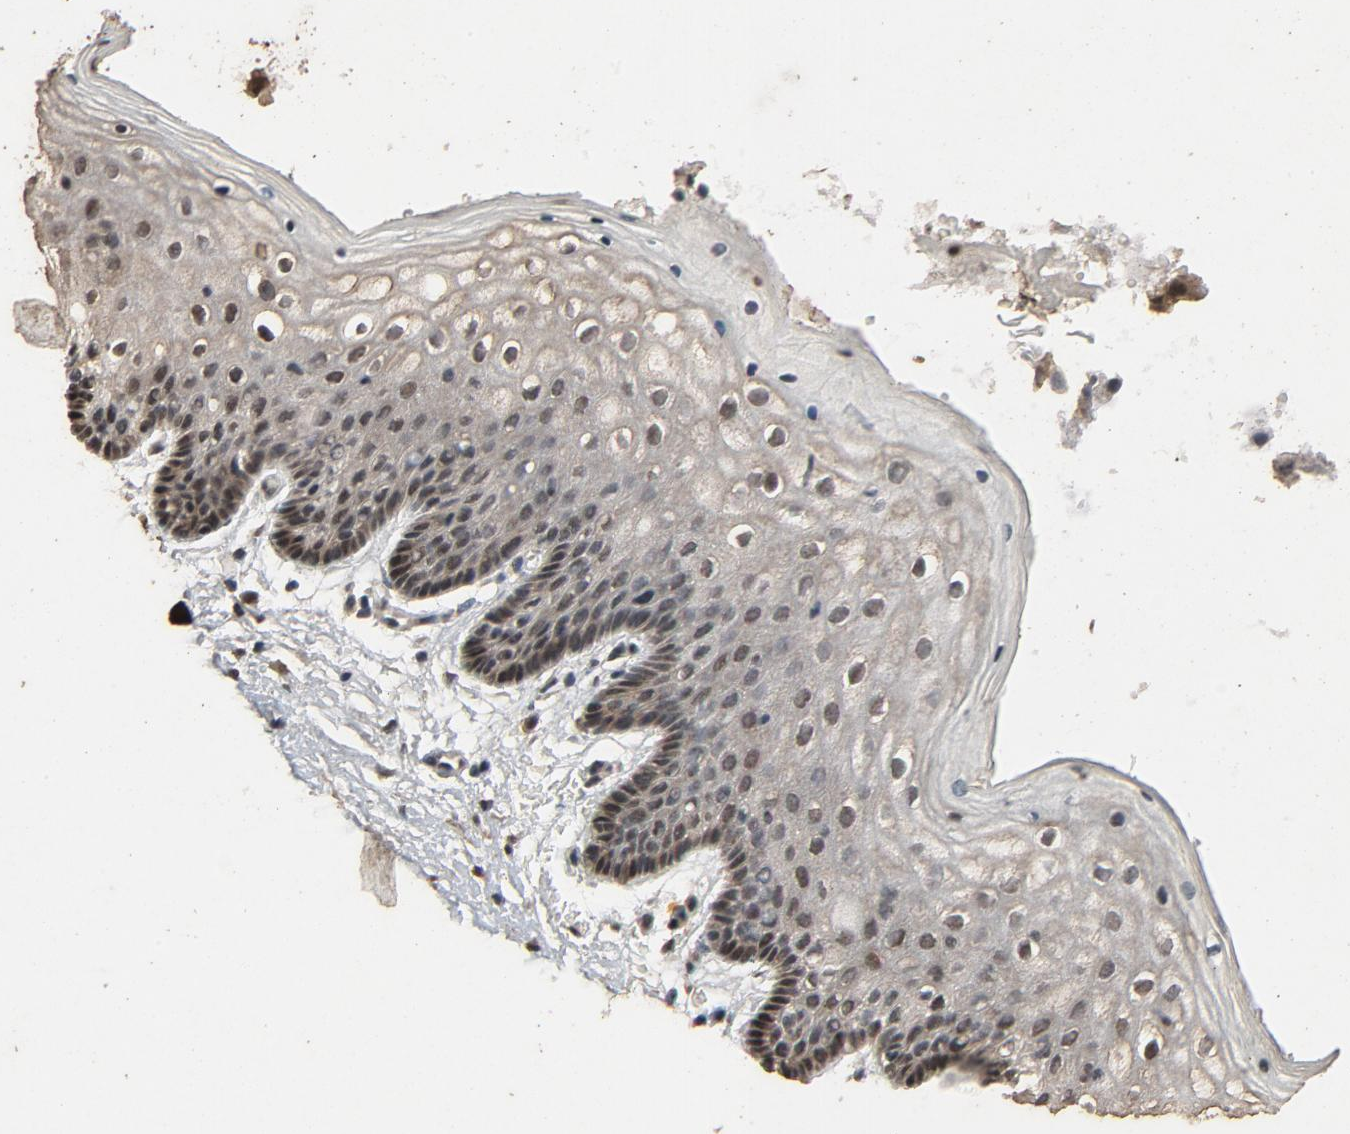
{"staining": {"intensity": "moderate", "quantity": "25%-75%", "location": "nuclear"}, "tissue": "vagina", "cell_type": "Squamous epithelial cells", "image_type": "normal", "snomed": [{"axis": "morphology", "description": "Normal tissue, NOS"}, {"axis": "topography", "description": "Vagina"}], "caption": "A histopathology image showing moderate nuclear positivity in about 25%-75% of squamous epithelial cells in unremarkable vagina, as visualized by brown immunohistochemical staining.", "gene": "SMARCD1", "patient": {"sex": "female", "age": 46}}